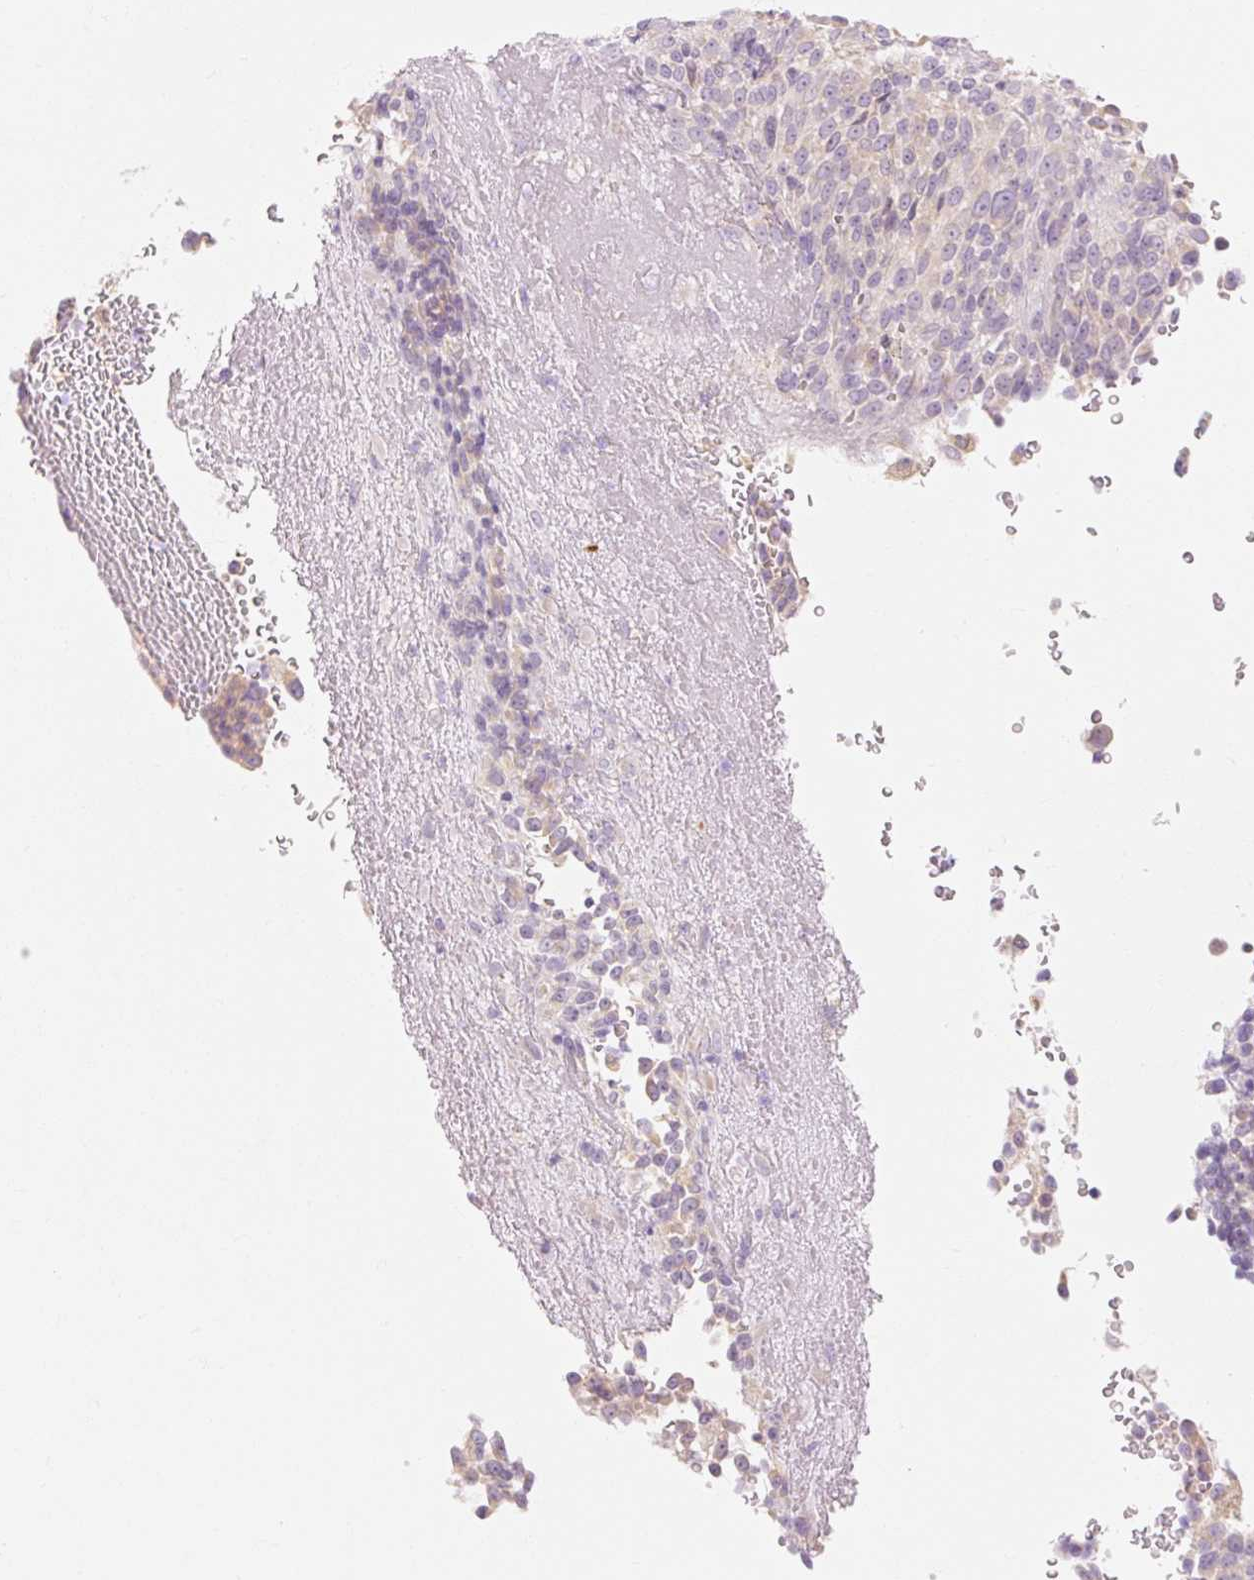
{"staining": {"intensity": "negative", "quantity": "none", "location": "none"}, "tissue": "melanoma", "cell_type": "Tumor cells", "image_type": "cancer", "snomed": [{"axis": "morphology", "description": "Malignant melanoma, Metastatic site"}, {"axis": "topography", "description": "Brain"}], "caption": "An immunohistochemistry photomicrograph of melanoma is shown. There is no staining in tumor cells of melanoma.", "gene": "MYO1D", "patient": {"sex": "female", "age": 56}}